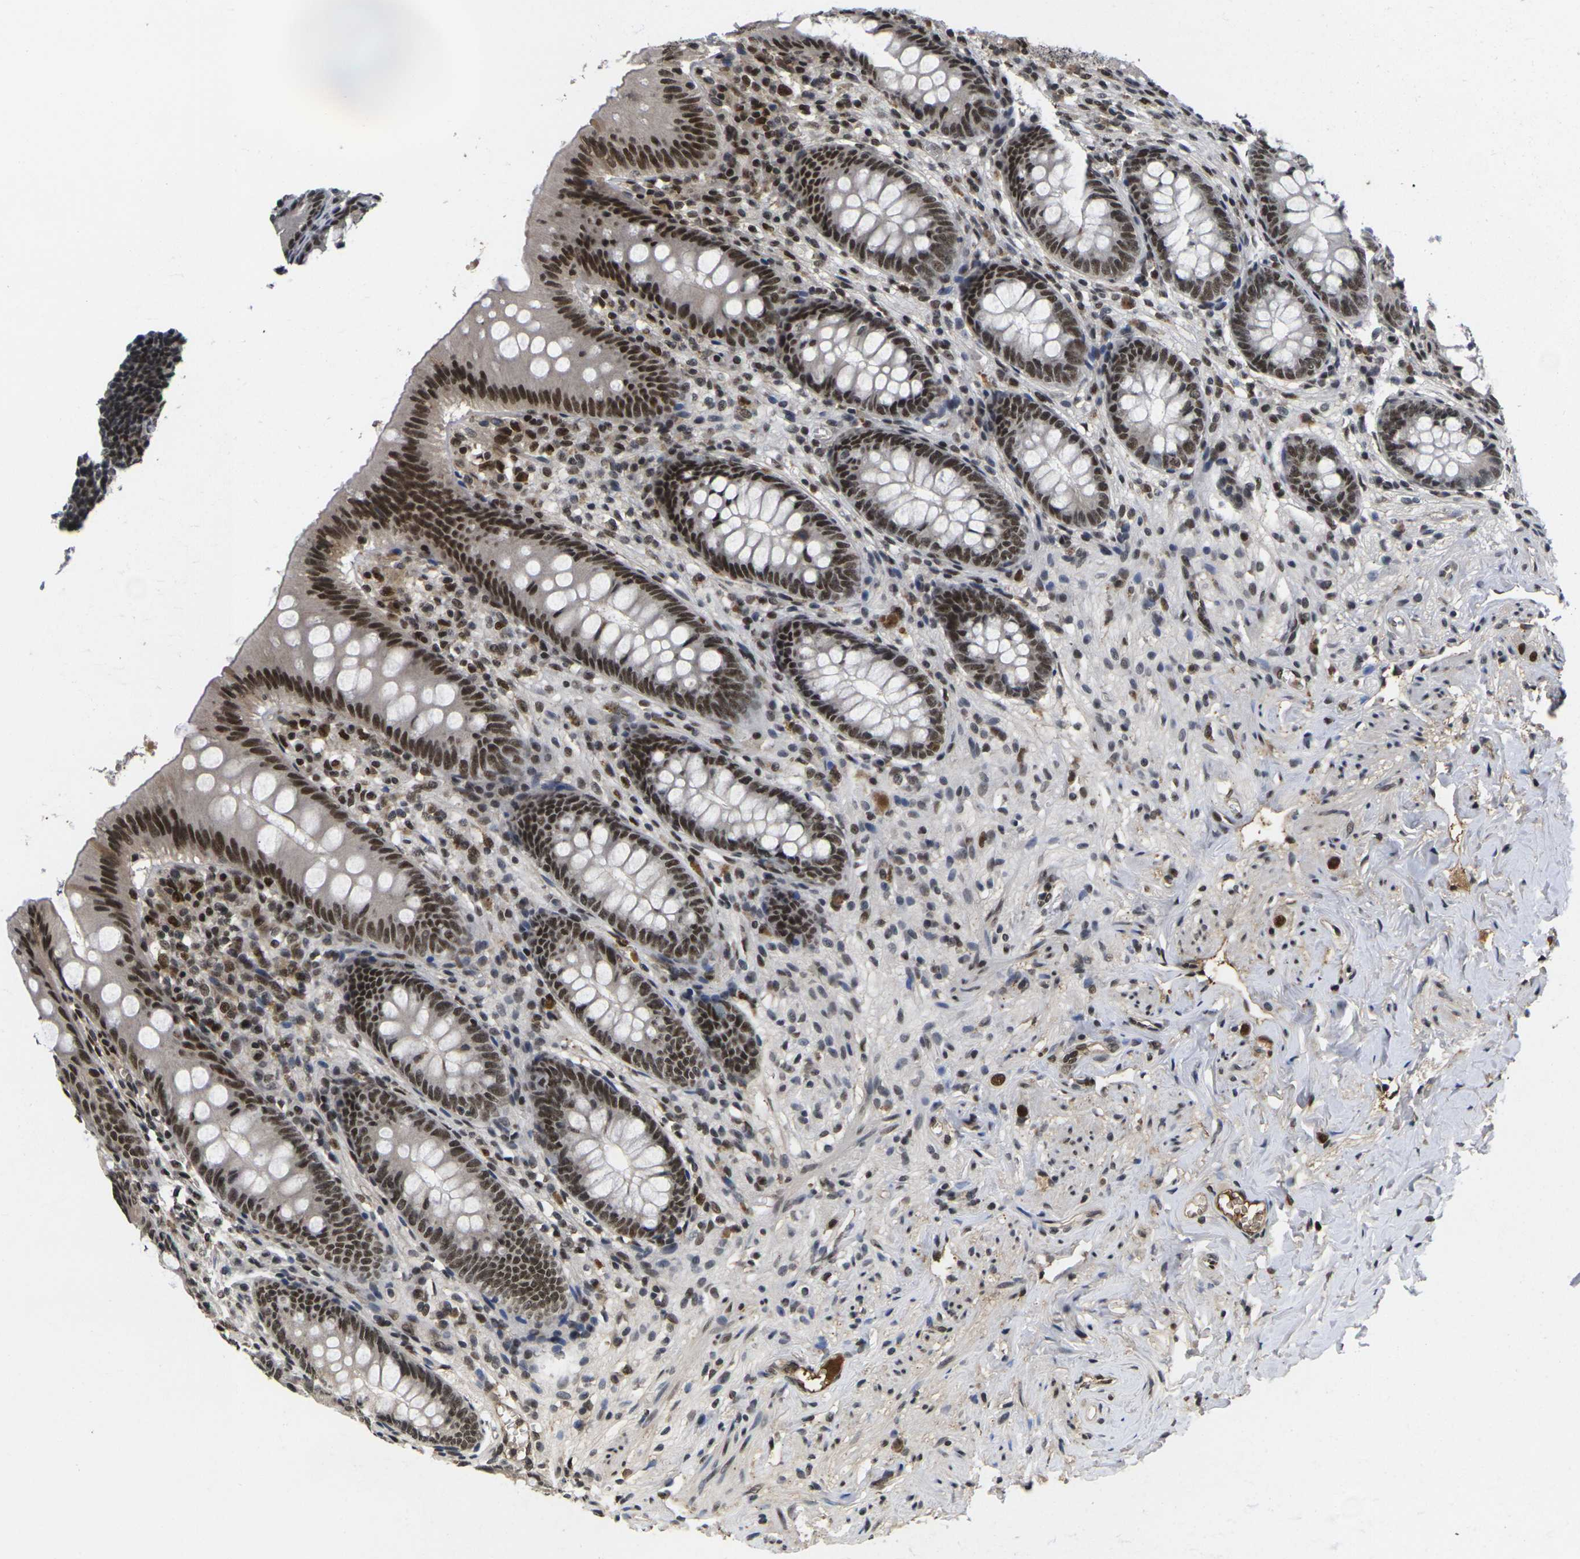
{"staining": {"intensity": "strong", "quantity": ">75%", "location": "nuclear"}, "tissue": "appendix", "cell_type": "Glandular cells", "image_type": "normal", "snomed": [{"axis": "morphology", "description": "Normal tissue, NOS"}, {"axis": "topography", "description": "Appendix"}], "caption": "IHC (DAB) staining of normal human appendix reveals strong nuclear protein staining in about >75% of glandular cells.", "gene": "GTF2E1", "patient": {"sex": "male", "age": 56}}